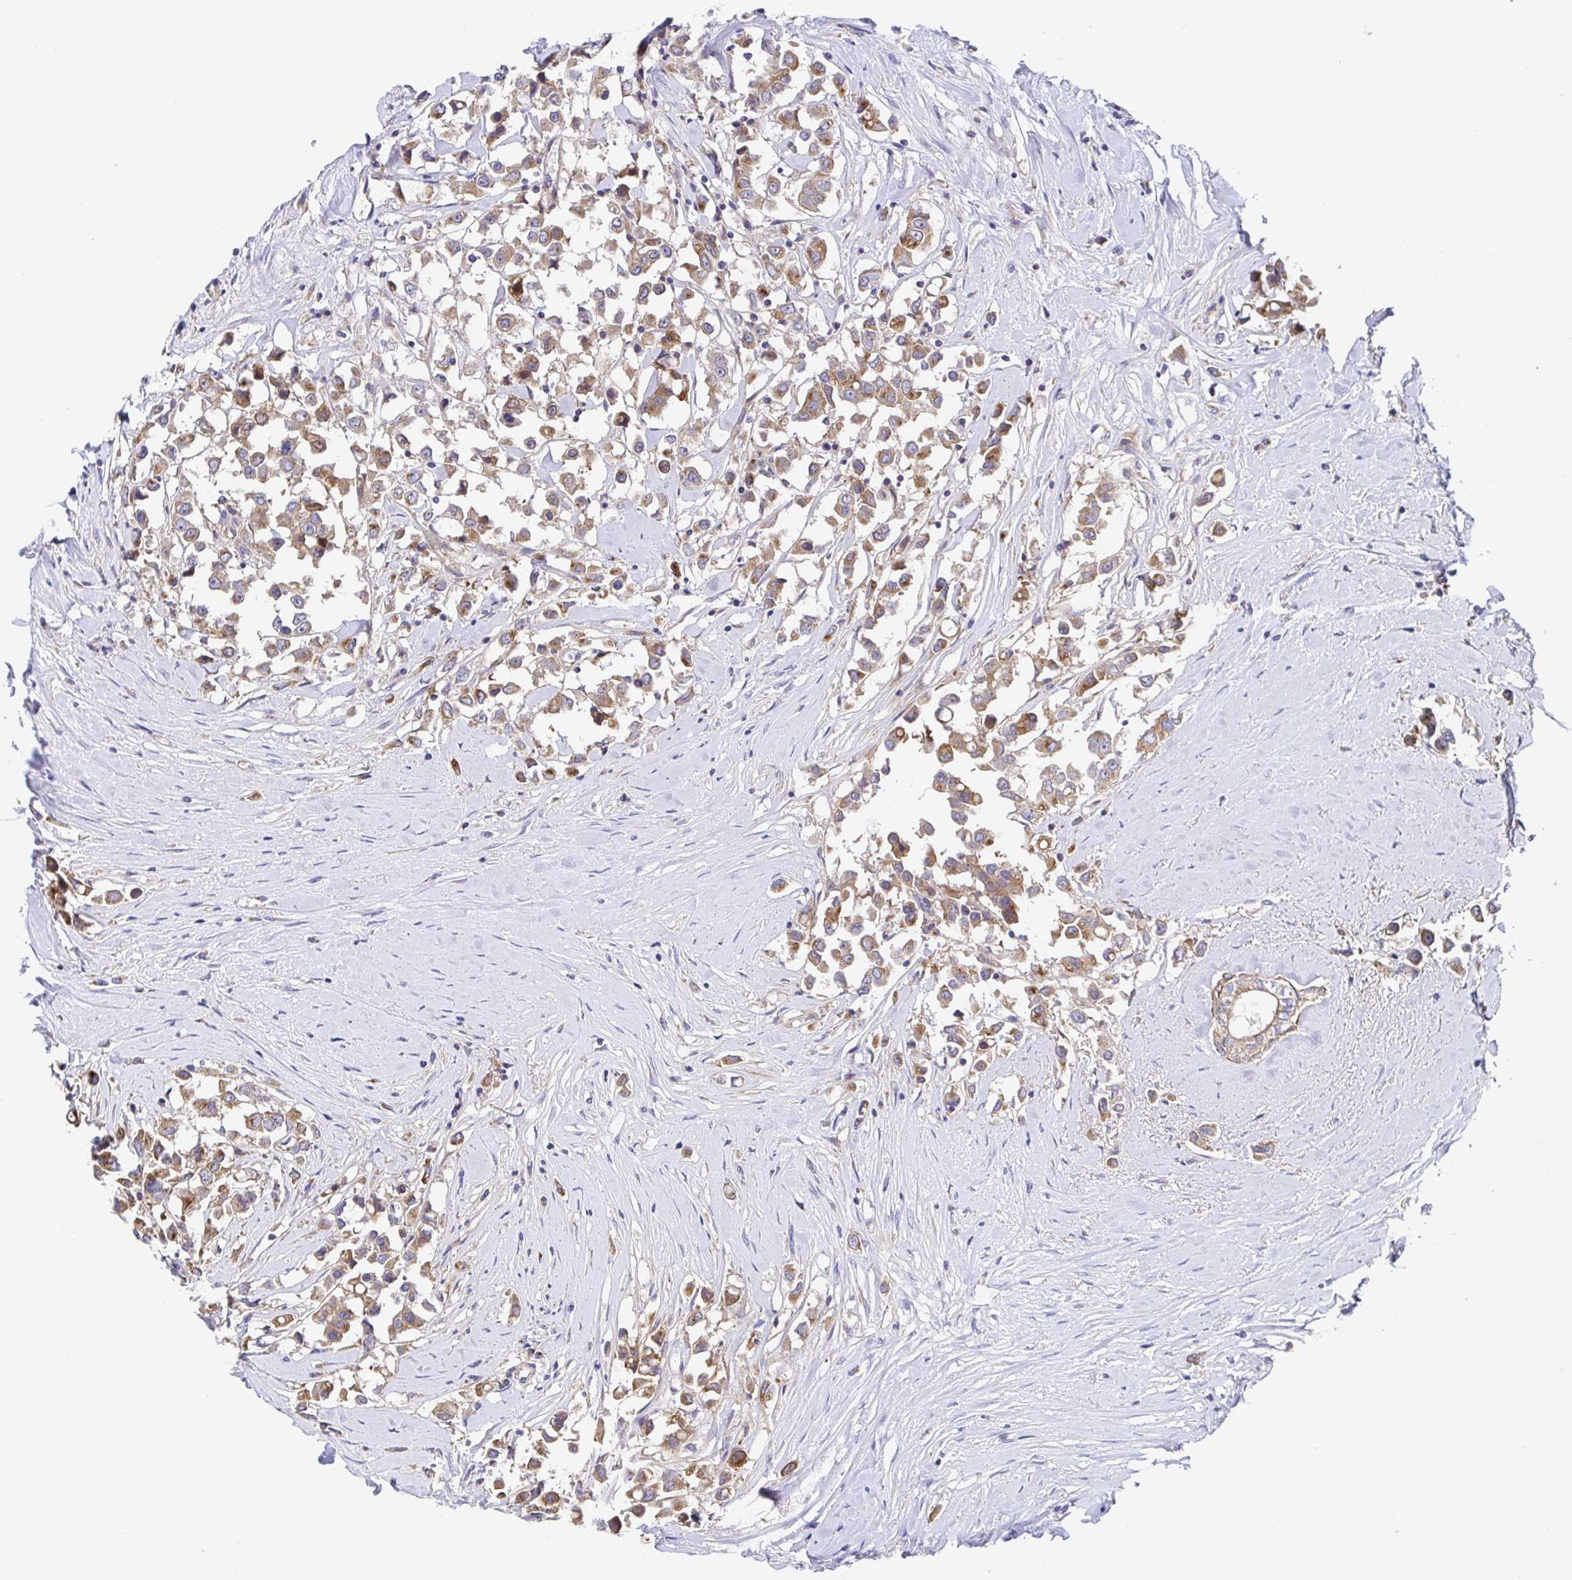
{"staining": {"intensity": "moderate", "quantity": ">75%", "location": "cytoplasmic/membranous"}, "tissue": "breast cancer", "cell_type": "Tumor cells", "image_type": "cancer", "snomed": [{"axis": "morphology", "description": "Duct carcinoma"}, {"axis": "topography", "description": "Breast"}], "caption": "A brown stain labels moderate cytoplasmic/membranous expression of a protein in breast cancer tumor cells.", "gene": "GOLGA1", "patient": {"sex": "female", "age": 61}}